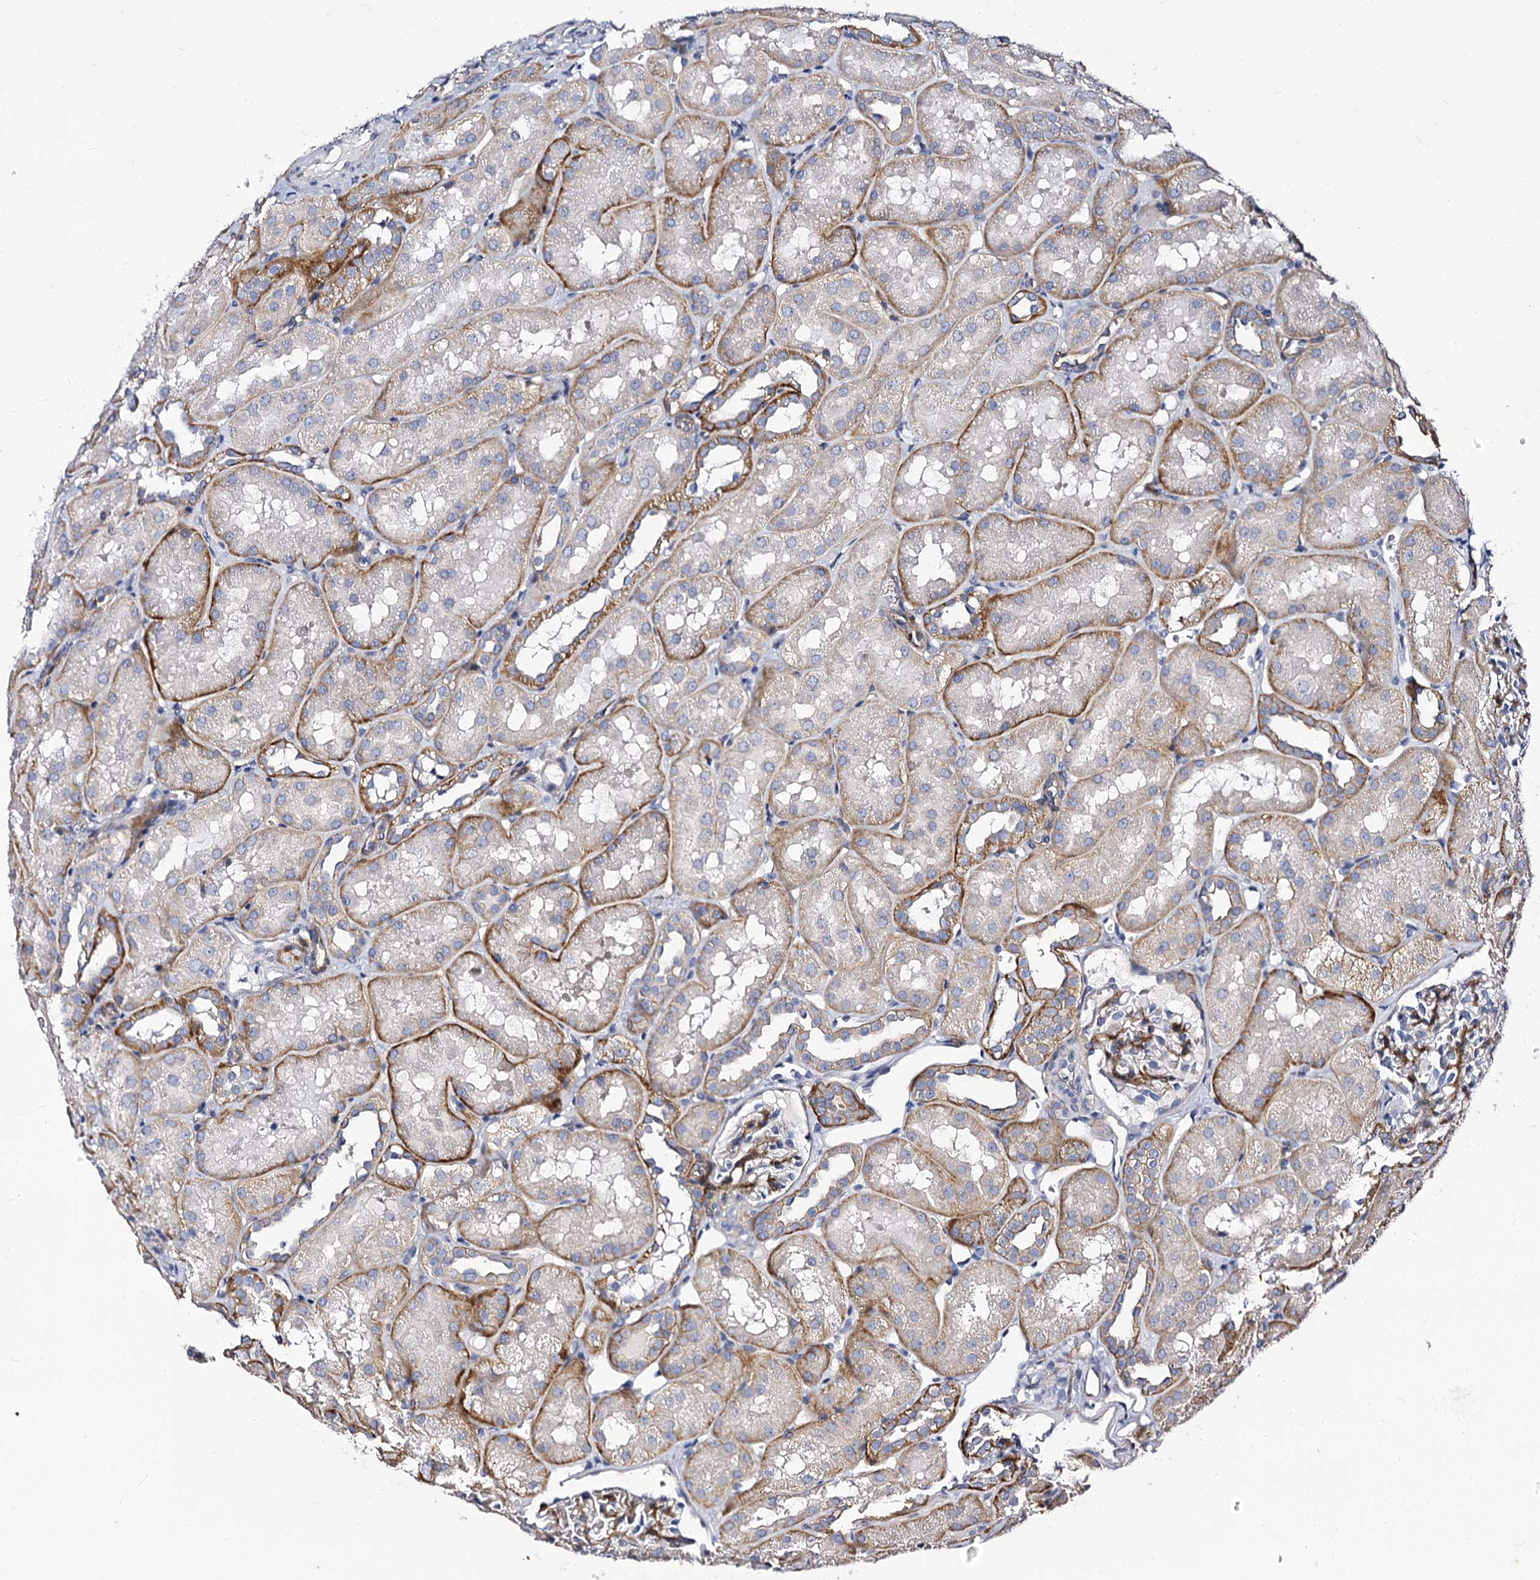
{"staining": {"intensity": "moderate", "quantity": "25%-75%", "location": "cytoplasmic/membranous"}, "tissue": "kidney", "cell_type": "Cells in glomeruli", "image_type": "normal", "snomed": [{"axis": "morphology", "description": "Normal tissue, NOS"}, {"axis": "topography", "description": "Kidney"}, {"axis": "topography", "description": "Urinary bladder"}], "caption": "Normal kidney was stained to show a protein in brown. There is medium levels of moderate cytoplasmic/membranous staining in about 25%-75% of cells in glomeruli. Using DAB (brown) and hematoxylin (blue) stains, captured at high magnification using brightfield microscopy.", "gene": "CBFB", "patient": {"sex": "male", "age": 16}}